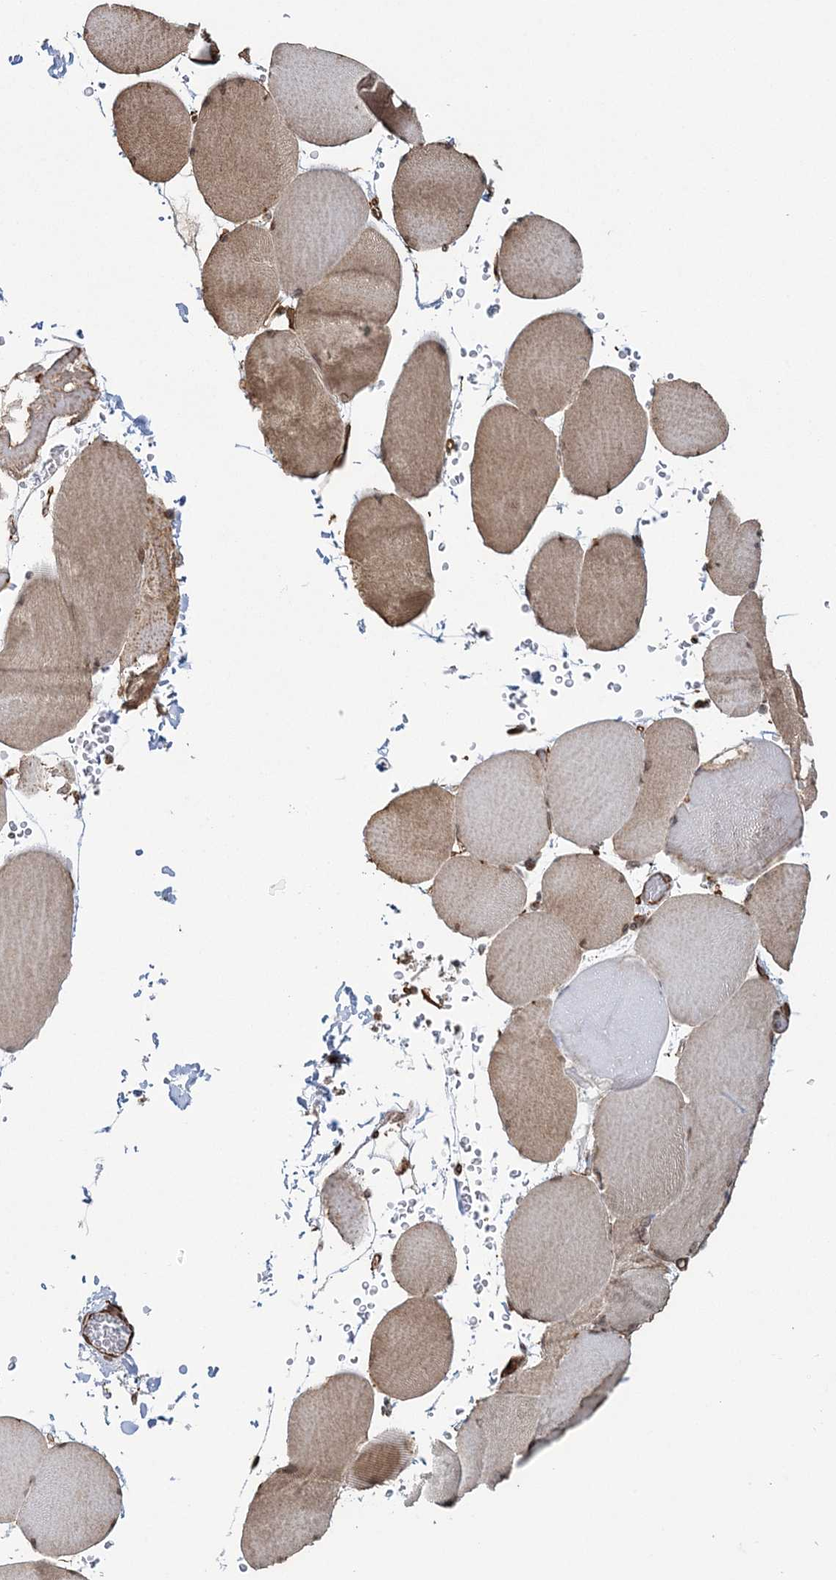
{"staining": {"intensity": "moderate", "quantity": ">75%", "location": "cytoplasmic/membranous,nuclear"}, "tissue": "skeletal muscle", "cell_type": "Myocytes", "image_type": "normal", "snomed": [{"axis": "morphology", "description": "Normal tissue, NOS"}, {"axis": "topography", "description": "Skeletal muscle"}, {"axis": "topography", "description": "Head-Neck"}], "caption": "High-magnification brightfield microscopy of benign skeletal muscle stained with DAB (brown) and counterstained with hematoxylin (blue). myocytes exhibit moderate cytoplasmic/membranous,nuclear staining is identified in approximately>75% of cells.", "gene": "ATP11B", "patient": {"sex": "male", "age": 66}}